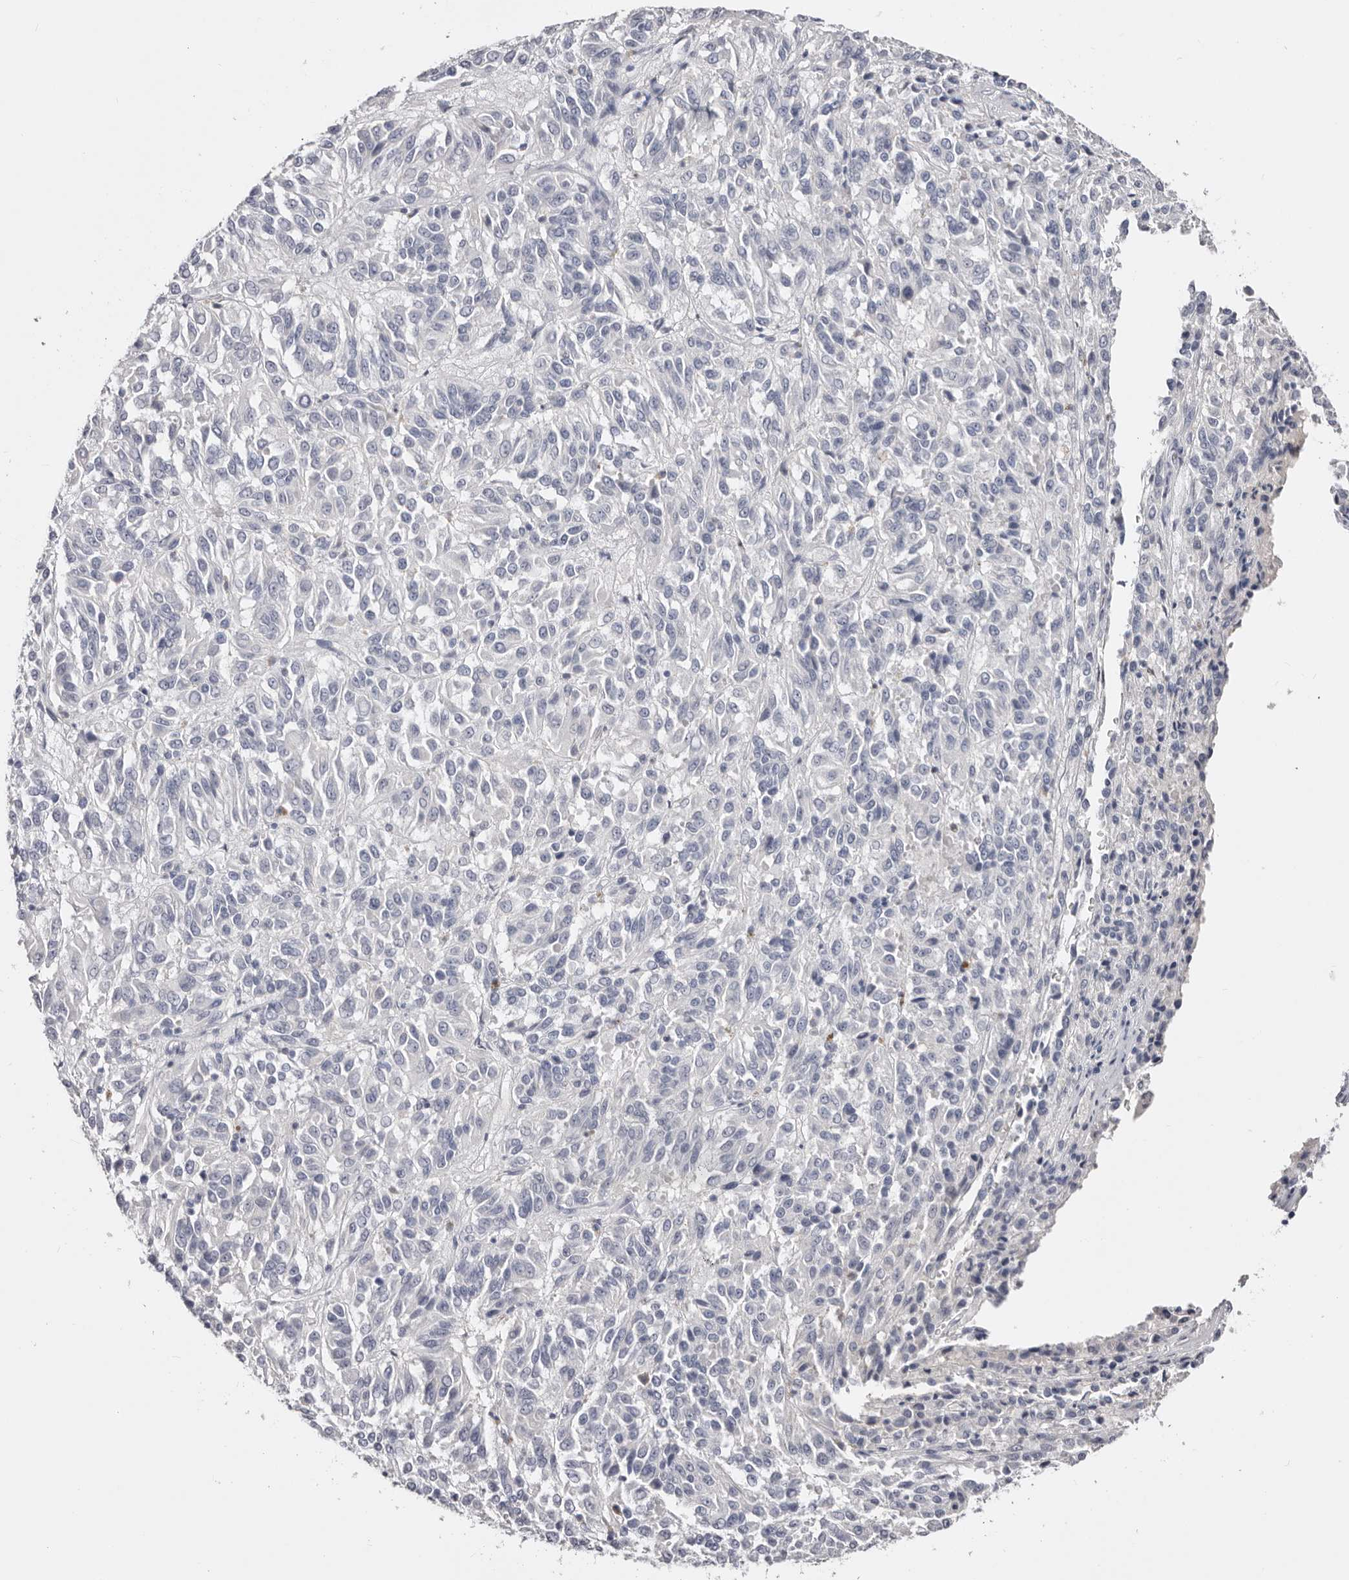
{"staining": {"intensity": "negative", "quantity": "none", "location": "none"}, "tissue": "melanoma", "cell_type": "Tumor cells", "image_type": "cancer", "snomed": [{"axis": "morphology", "description": "Malignant melanoma, Metastatic site"}, {"axis": "topography", "description": "Lung"}], "caption": "Malignant melanoma (metastatic site) was stained to show a protein in brown. There is no significant staining in tumor cells.", "gene": "AKNAD1", "patient": {"sex": "male", "age": 64}}